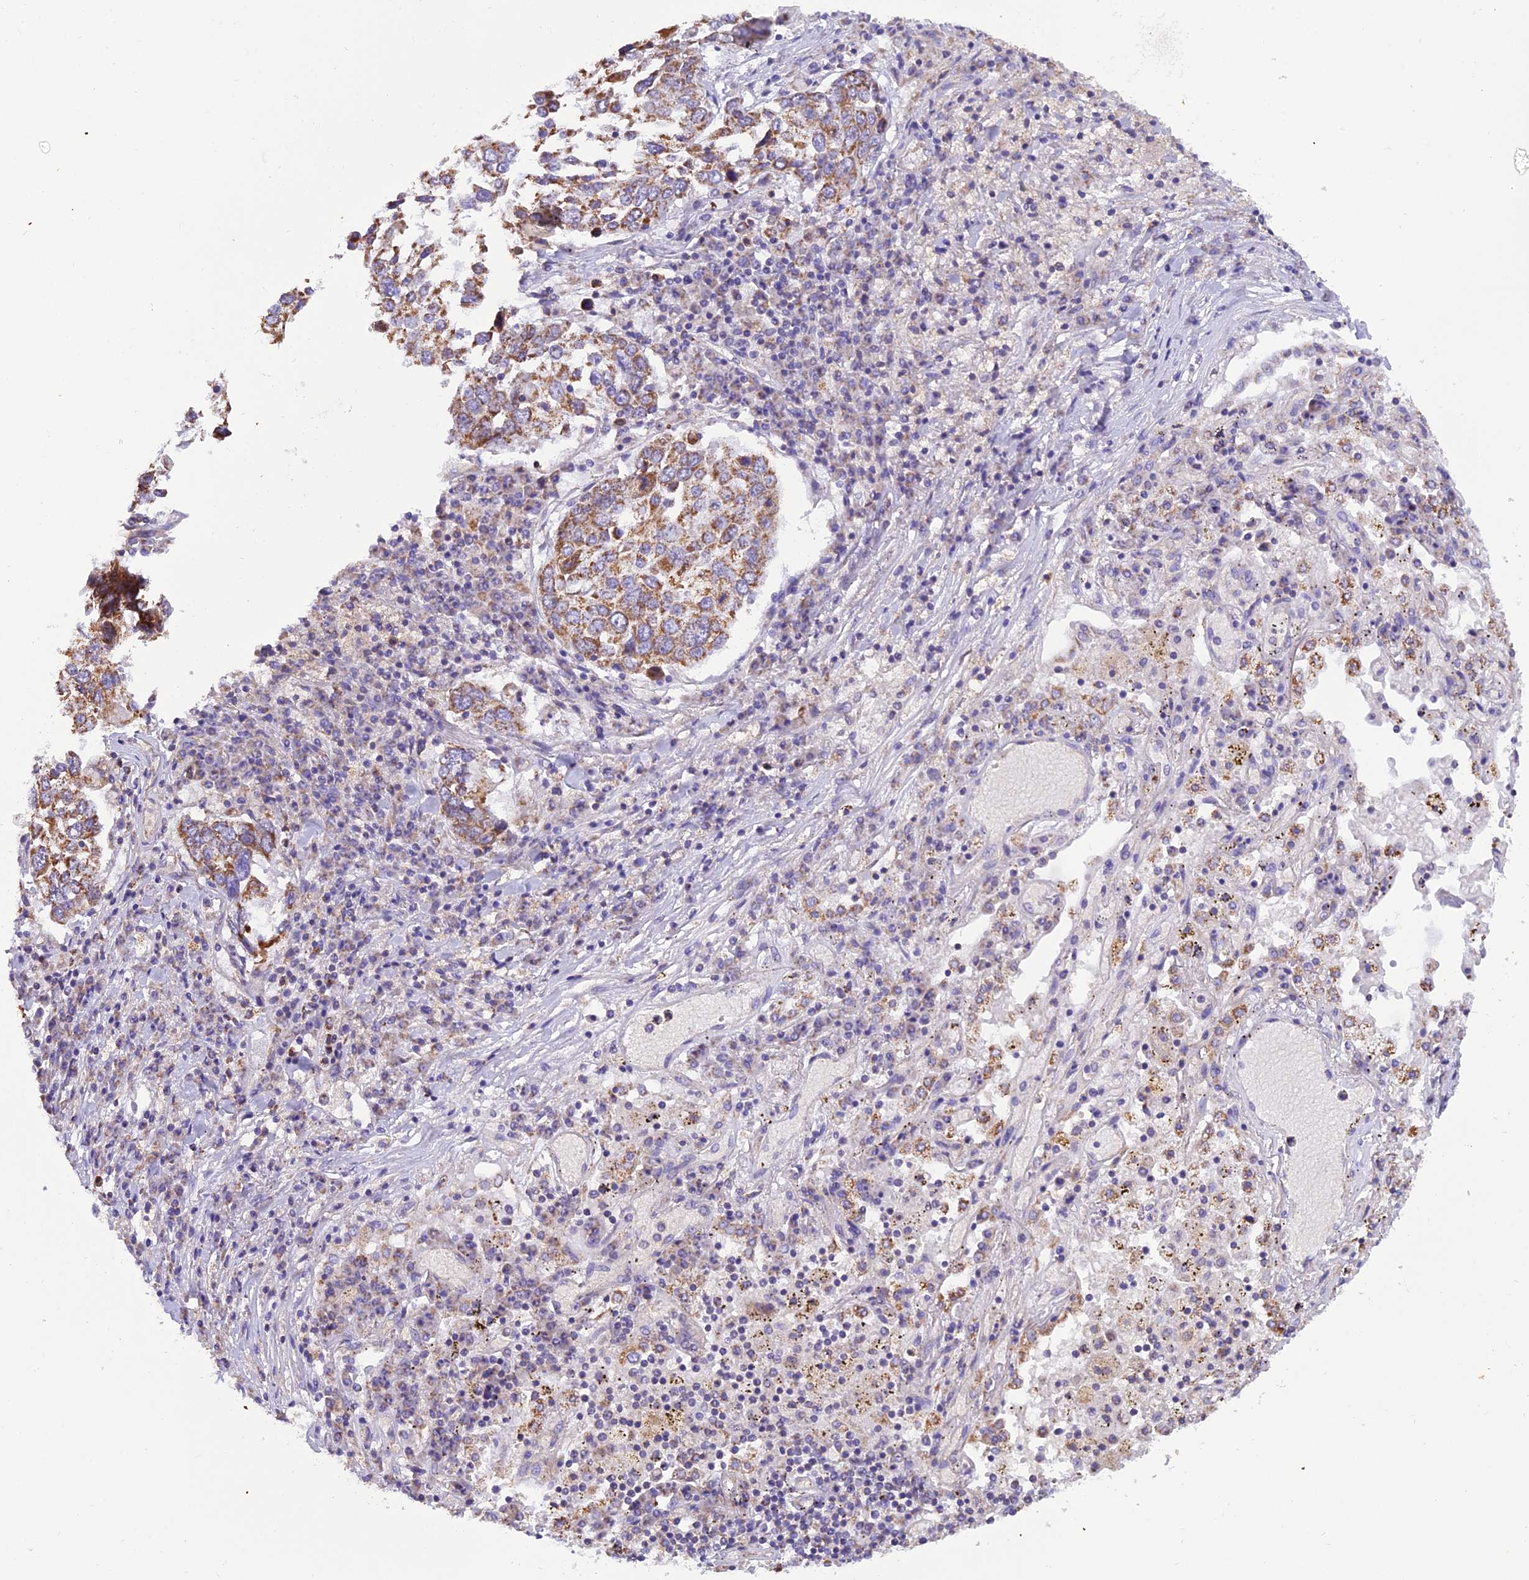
{"staining": {"intensity": "moderate", "quantity": ">75%", "location": "cytoplasmic/membranous"}, "tissue": "lung cancer", "cell_type": "Tumor cells", "image_type": "cancer", "snomed": [{"axis": "morphology", "description": "Squamous cell carcinoma, NOS"}, {"axis": "topography", "description": "Lung"}], "caption": "Moderate cytoplasmic/membranous expression for a protein is identified in about >75% of tumor cells of lung squamous cell carcinoma using immunohistochemistry.", "gene": "GPD1", "patient": {"sex": "male", "age": 65}}